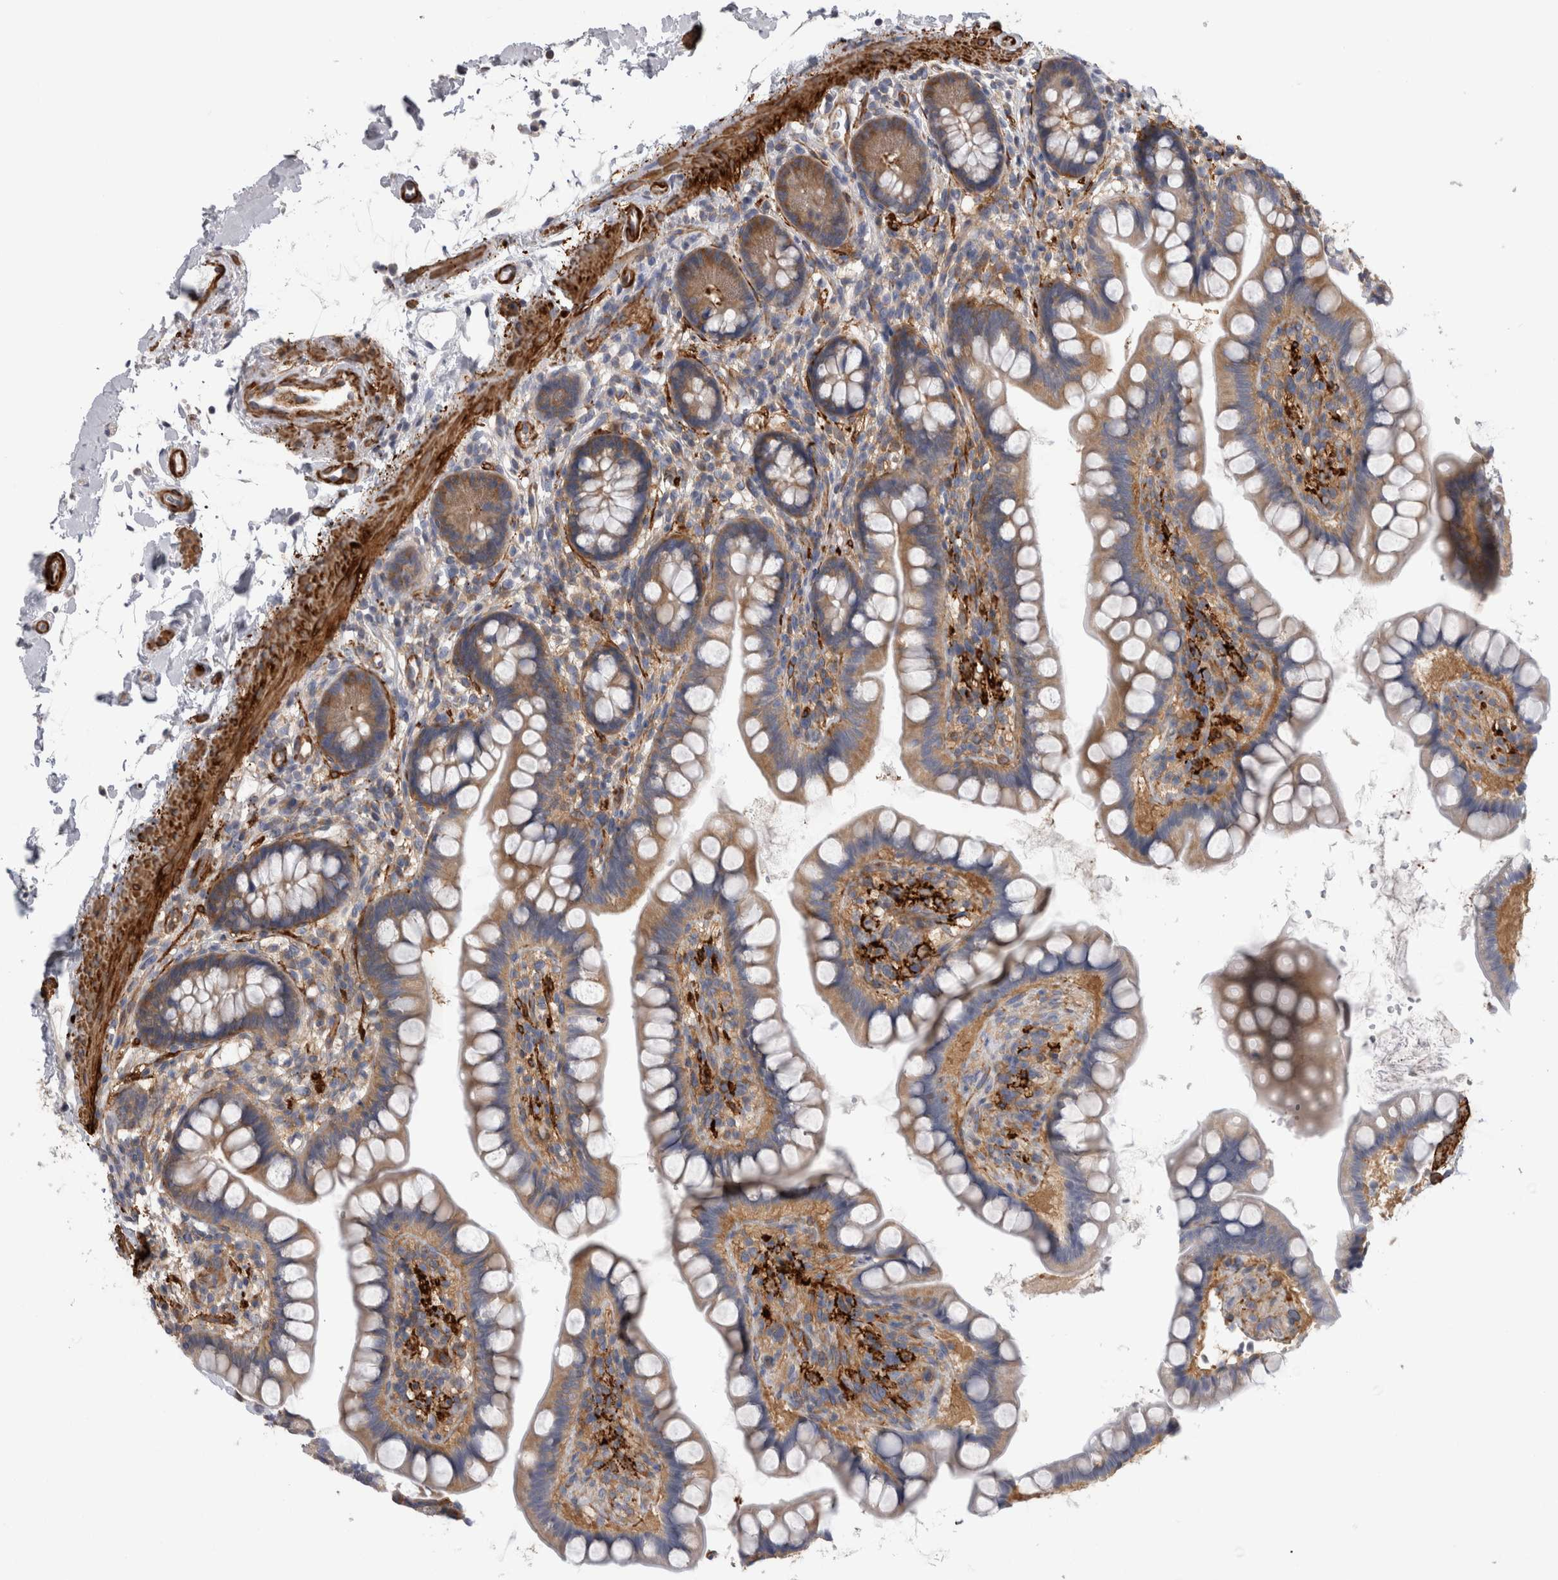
{"staining": {"intensity": "weak", "quantity": "25%-75%", "location": "cytoplasmic/membranous"}, "tissue": "small intestine", "cell_type": "Glandular cells", "image_type": "normal", "snomed": [{"axis": "morphology", "description": "Normal tissue, NOS"}, {"axis": "topography", "description": "Small intestine"}], "caption": "Glandular cells display weak cytoplasmic/membranous staining in about 25%-75% of cells in normal small intestine.", "gene": "EPRS1", "patient": {"sex": "female", "age": 84}}